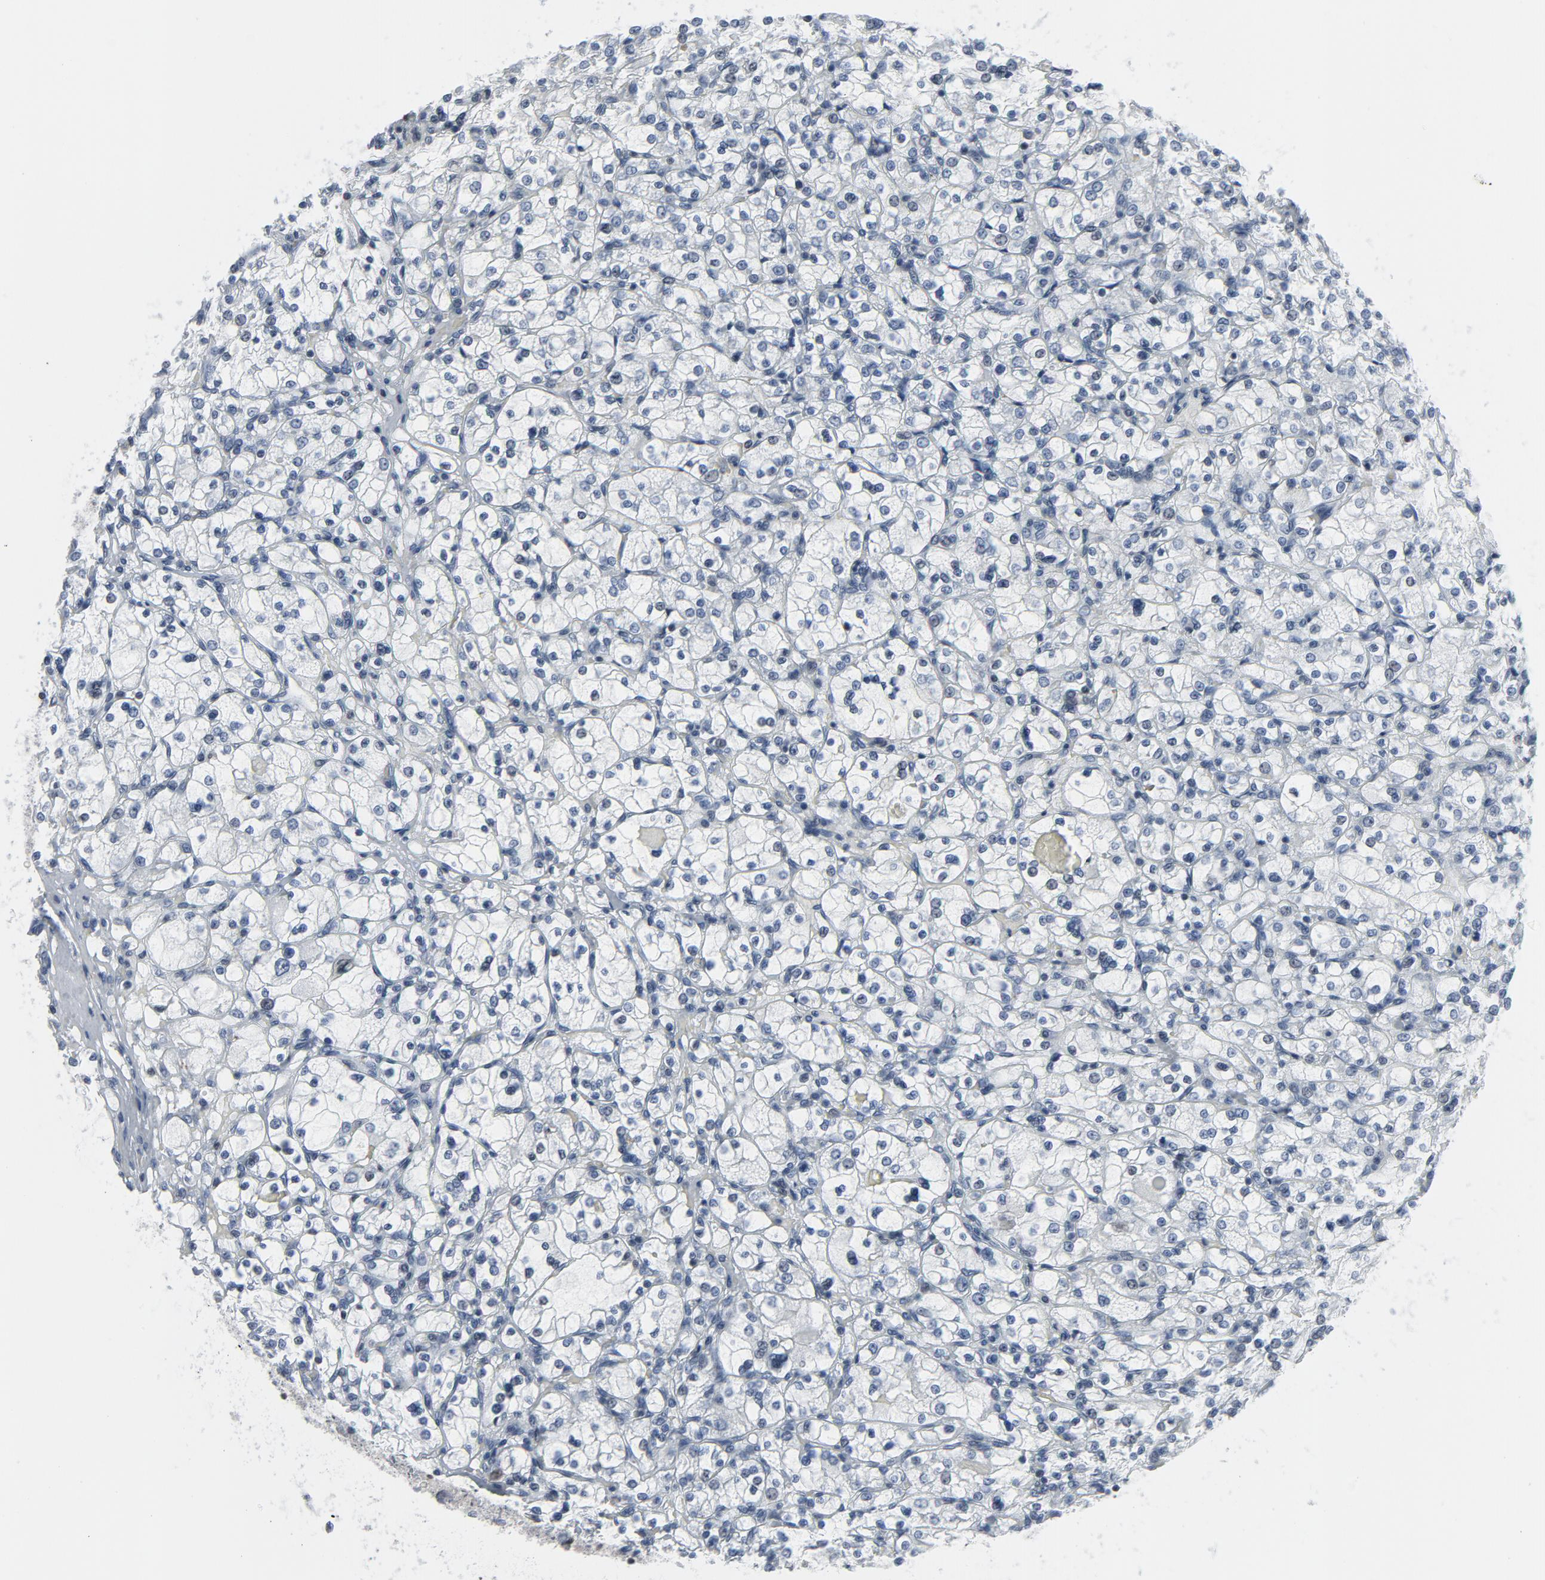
{"staining": {"intensity": "negative", "quantity": "none", "location": "none"}, "tissue": "renal cancer", "cell_type": "Tumor cells", "image_type": "cancer", "snomed": [{"axis": "morphology", "description": "Adenocarcinoma, NOS"}, {"axis": "topography", "description": "Kidney"}], "caption": "Photomicrograph shows no protein expression in tumor cells of renal cancer (adenocarcinoma) tissue.", "gene": "STAT5A", "patient": {"sex": "female", "age": 83}}